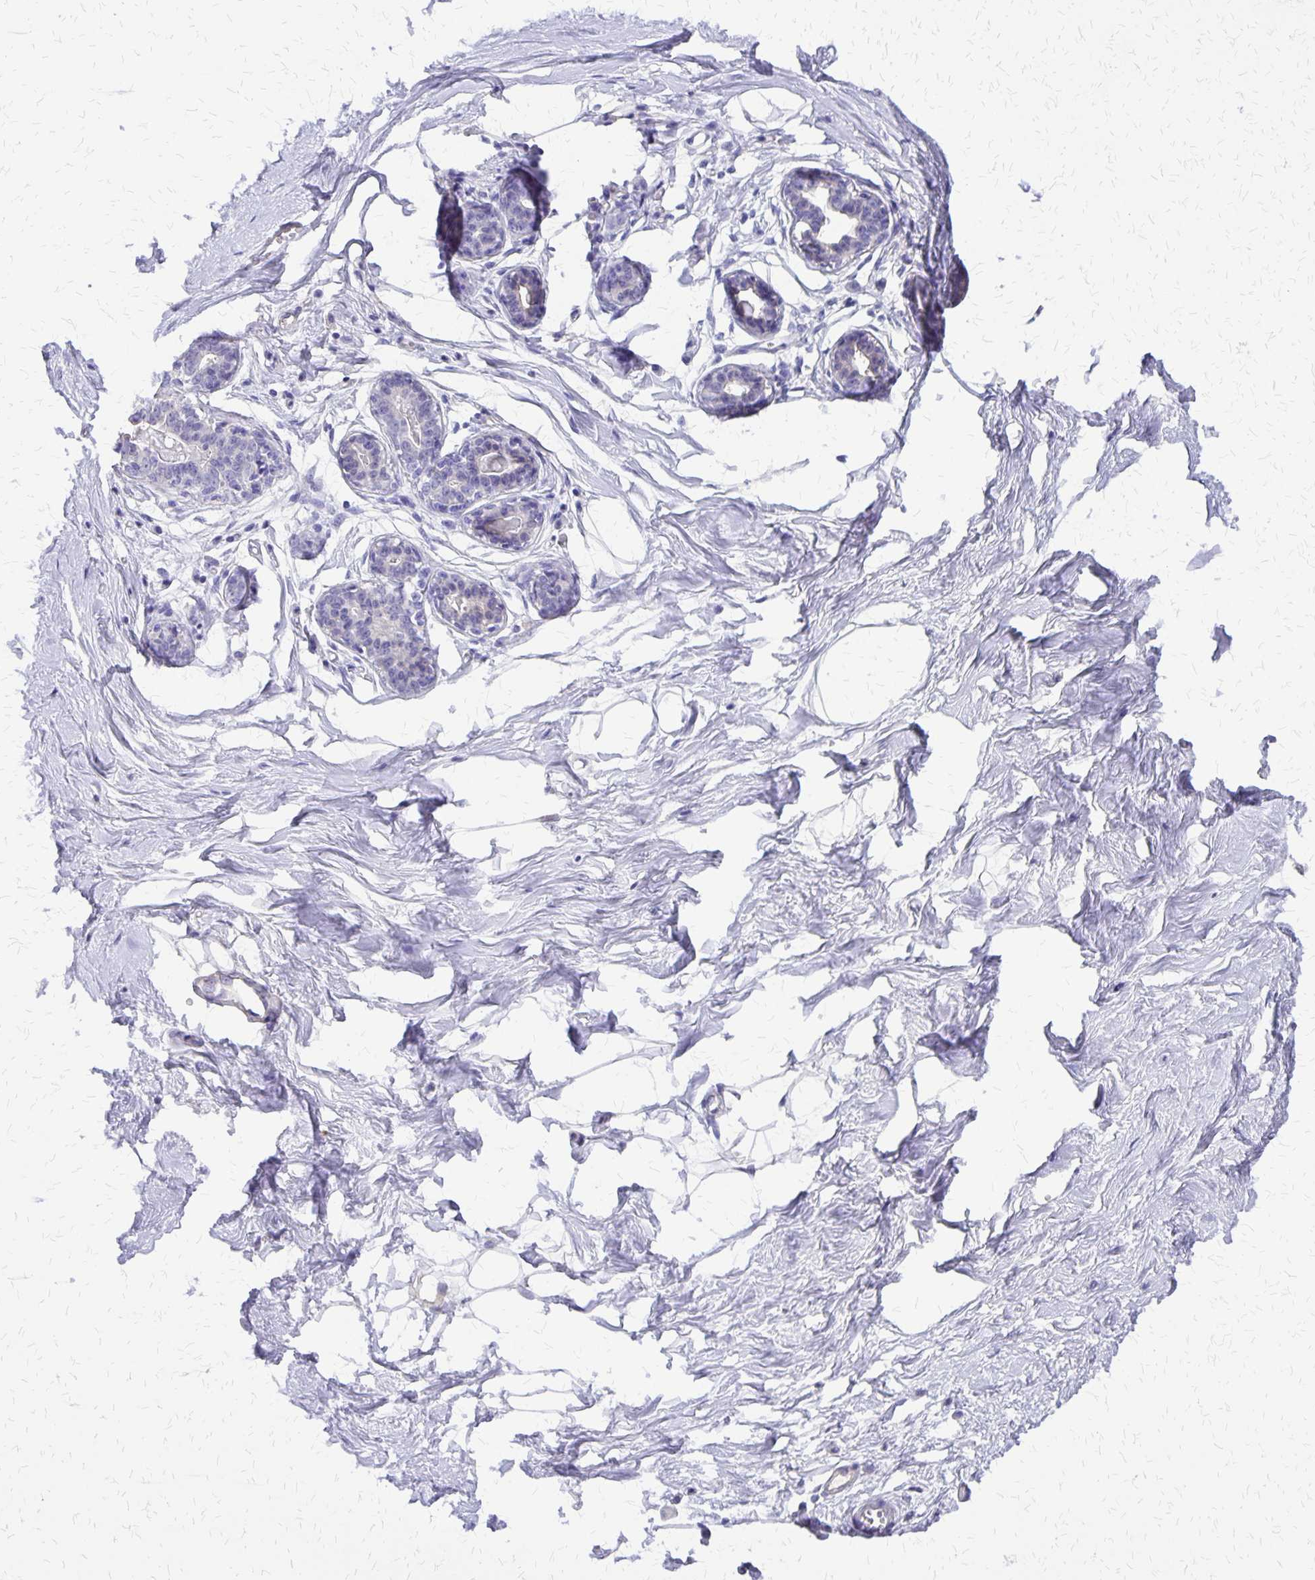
{"staining": {"intensity": "negative", "quantity": "none", "location": "none"}, "tissue": "breast", "cell_type": "Adipocytes", "image_type": "normal", "snomed": [{"axis": "morphology", "description": "Normal tissue, NOS"}, {"axis": "topography", "description": "Breast"}], "caption": "Protein analysis of normal breast displays no significant expression in adipocytes.", "gene": "SI", "patient": {"sex": "female", "age": 45}}